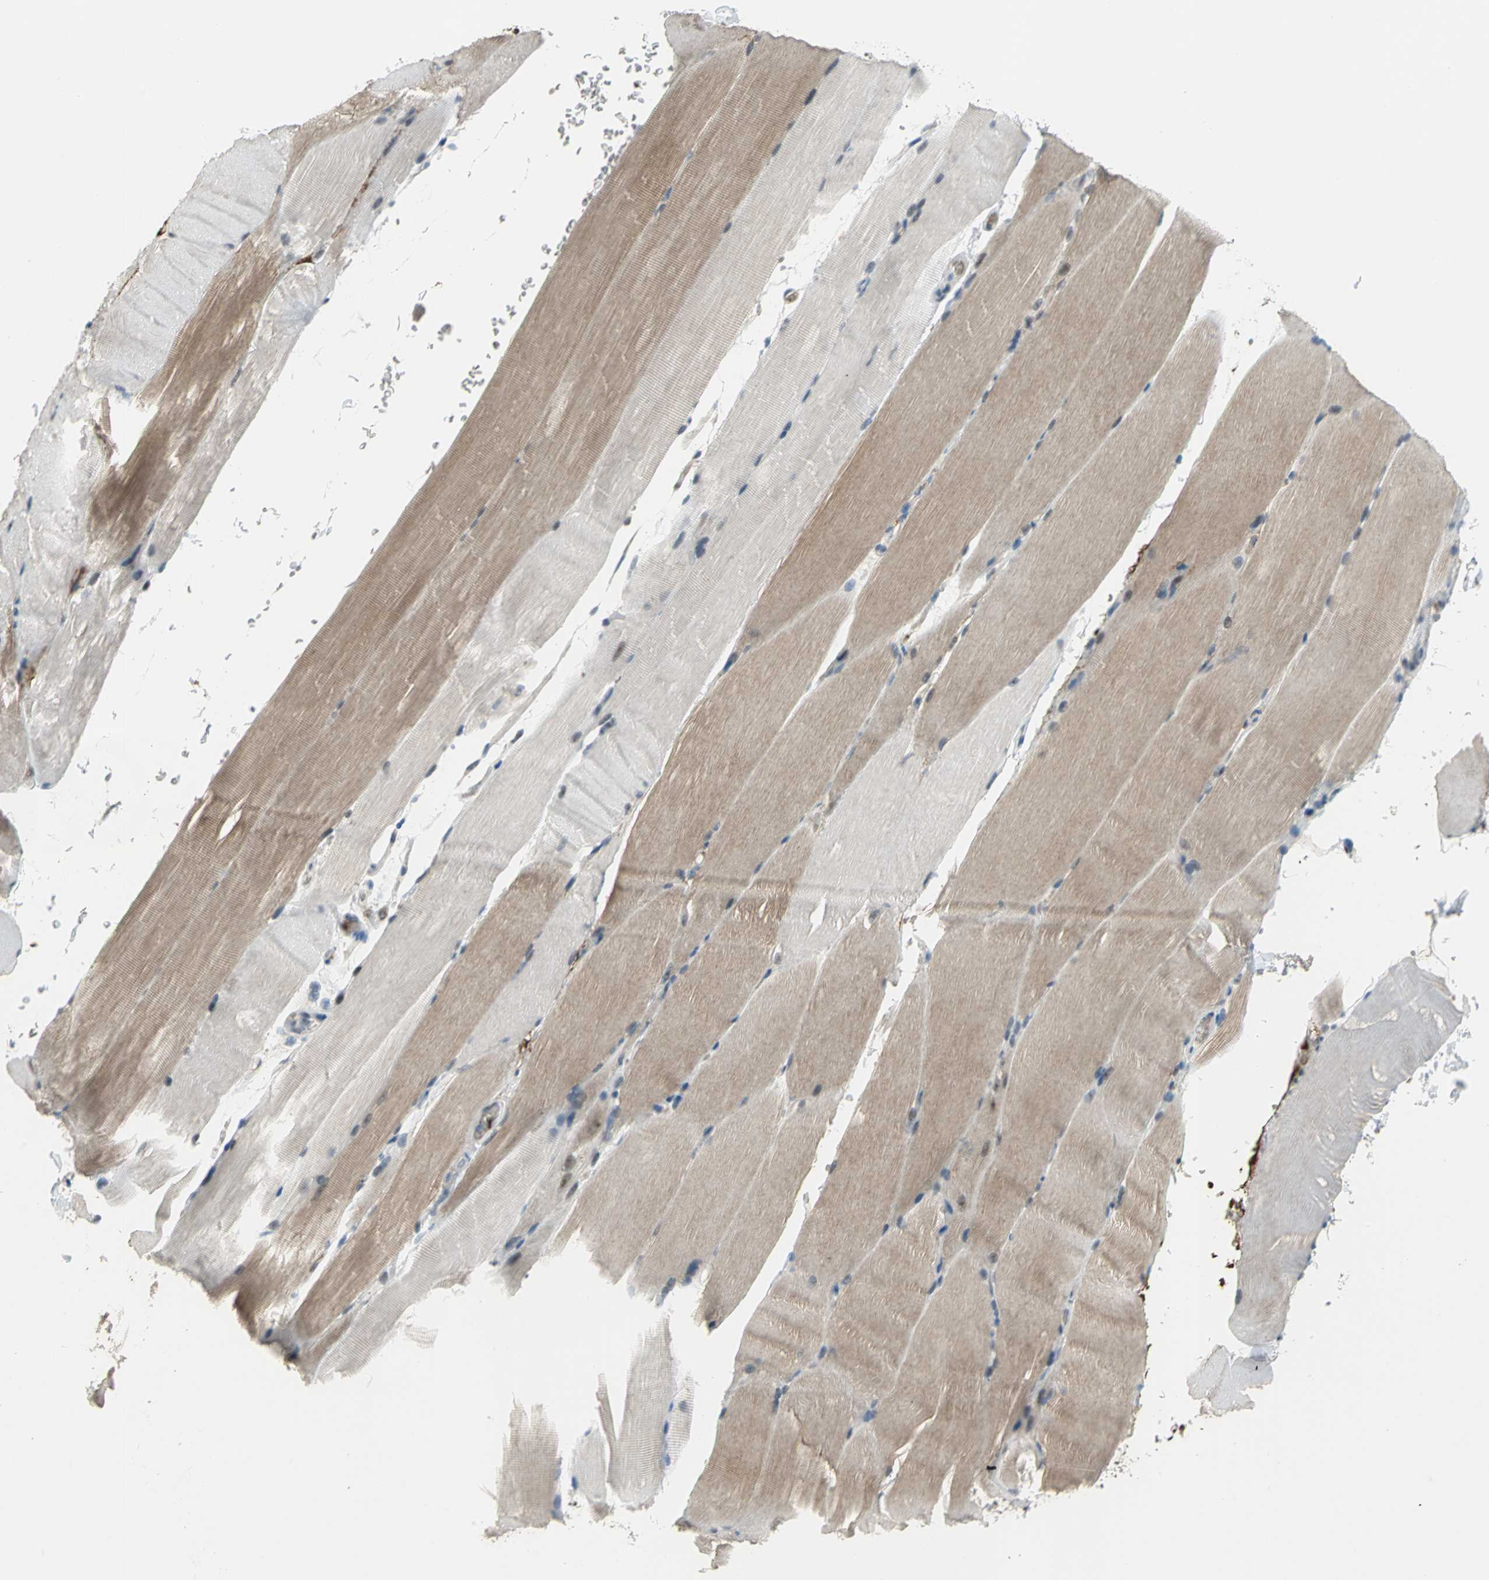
{"staining": {"intensity": "negative", "quantity": "none", "location": "none"}, "tissue": "skeletal muscle", "cell_type": "Myocytes", "image_type": "normal", "snomed": [{"axis": "morphology", "description": "Normal tissue, NOS"}, {"axis": "topography", "description": "Skeletal muscle"}, {"axis": "topography", "description": "Parathyroid gland"}], "caption": "Myocytes show no significant staining in unremarkable skeletal muscle. The staining was performed using DAB (3,3'-diaminobenzidine) to visualize the protein expression in brown, while the nuclei were stained in blue with hematoxylin (Magnification: 20x).", "gene": "GLI3", "patient": {"sex": "female", "age": 37}}